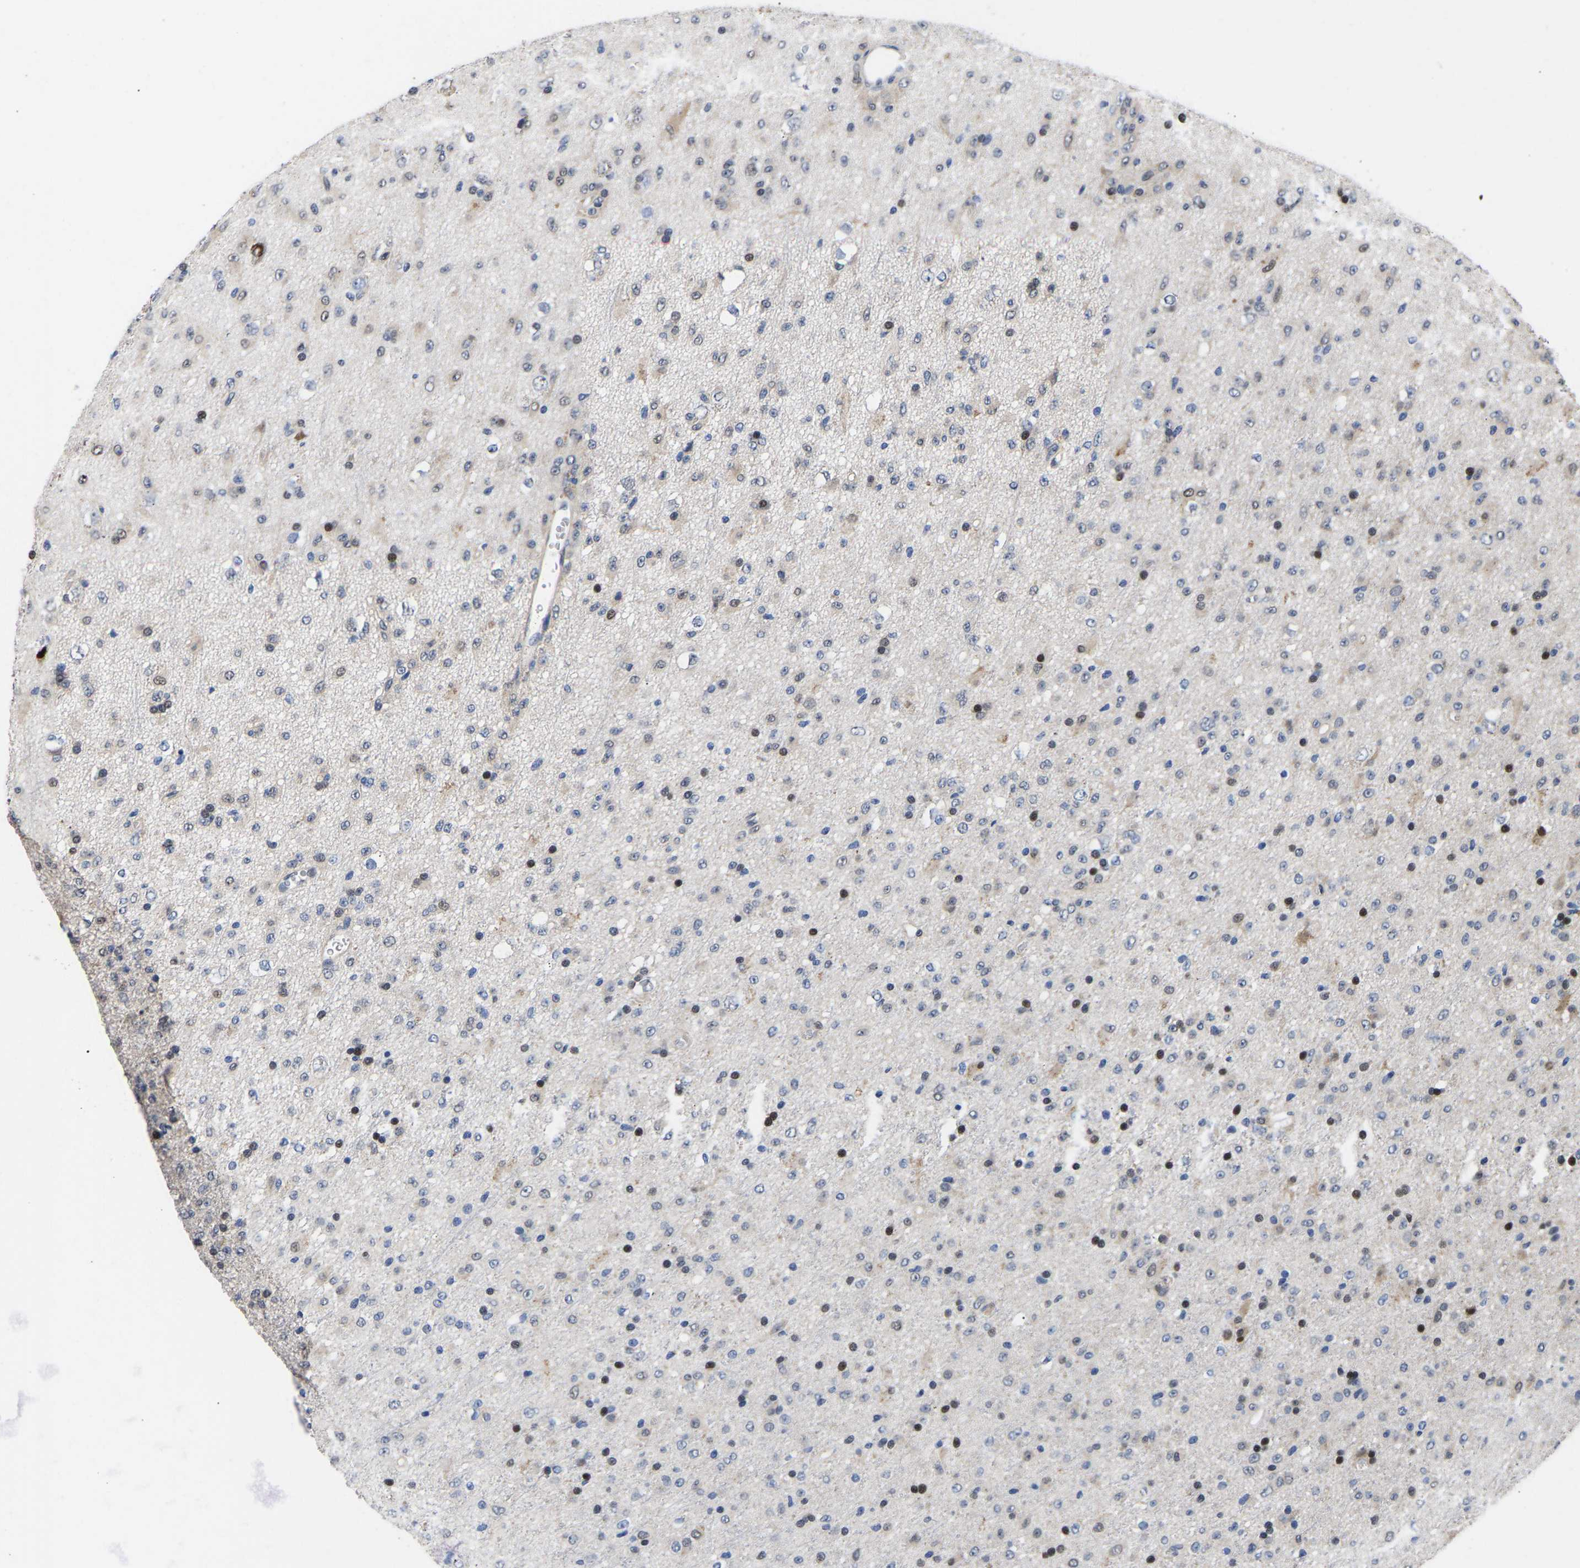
{"staining": {"intensity": "strong", "quantity": "<25%", "location": "nuclear"}, "tissue": "glioma", "cell_type": "Tumor cells", "image_type": "cancer", "snomed": [{"axis": "morphology", "description": "Glioma, malignant, Low grade"}, {"axis": "topography", "description": "Brain"}], "caption": "High-power microscopy captured an IHC histopathology image of glioma, revealing strong nuclear positivity in about <25% of tumor cells.", "gene": "PTRHD1", "patient": {"sex": "male", "age": 65}}